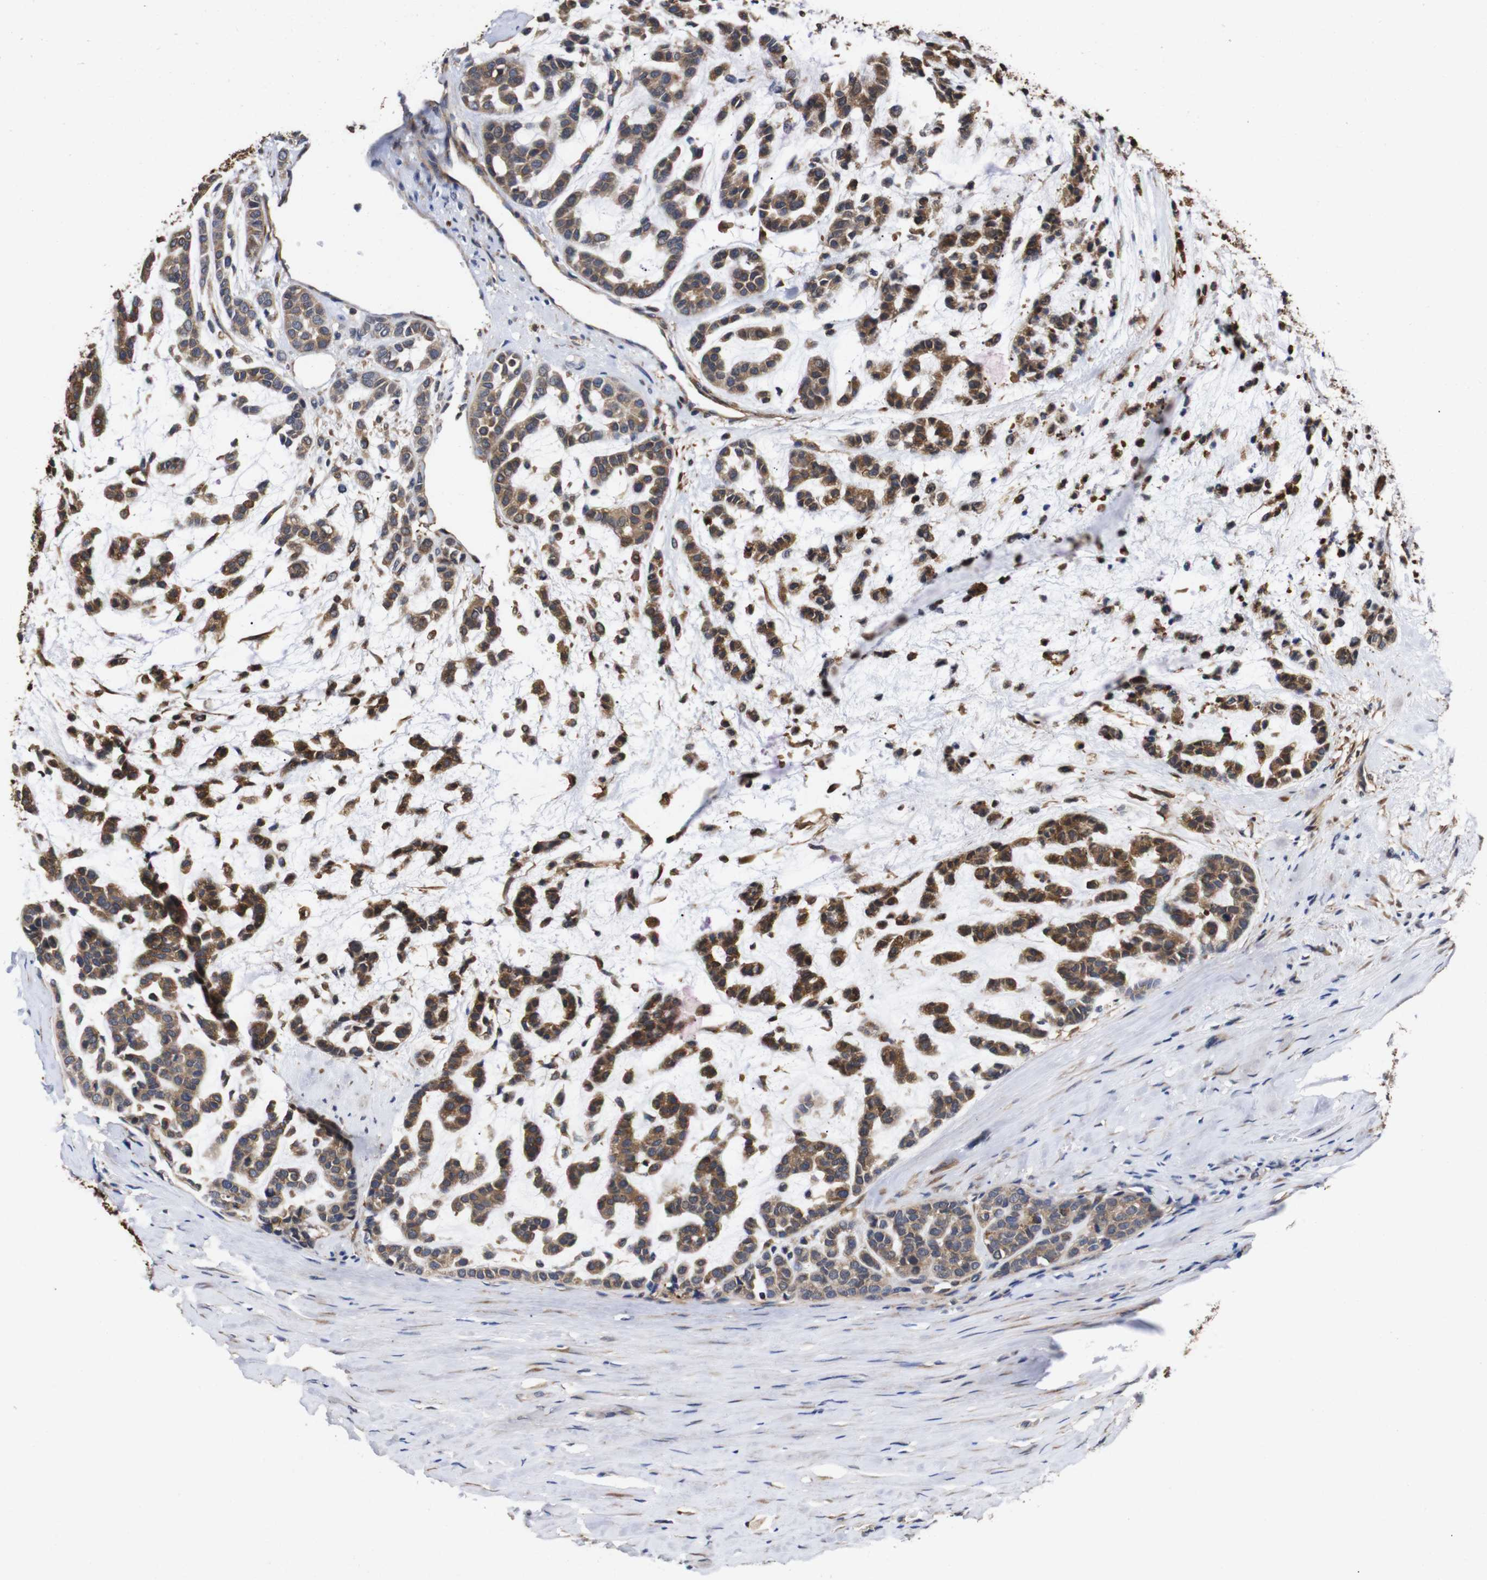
{"staining": {"intensity": "strong", "quantity": ">75%", "location": "cytoplasmic/membranous"}, "tissue": "head and neck cancer", "cell_type": "Tumor cells", "image_type": "cancer", "snomed": [{"axis": "morphology", "description": "Adenocarcinoma, NOS"}, {"axis": "morphology", "description": "Adenoma, NOS"}, {"axis": "topography", "description": "Head-Neck"}], "caption": "There is high levels of strong cytoplasmic/membranous positivity in tumor cells of head and neck adenocarcinoma, as demonstrated by immunohistochemical staining (brown color).", "gene": "LRRCC1", "patient": {"sex": "female", "age": 55}}